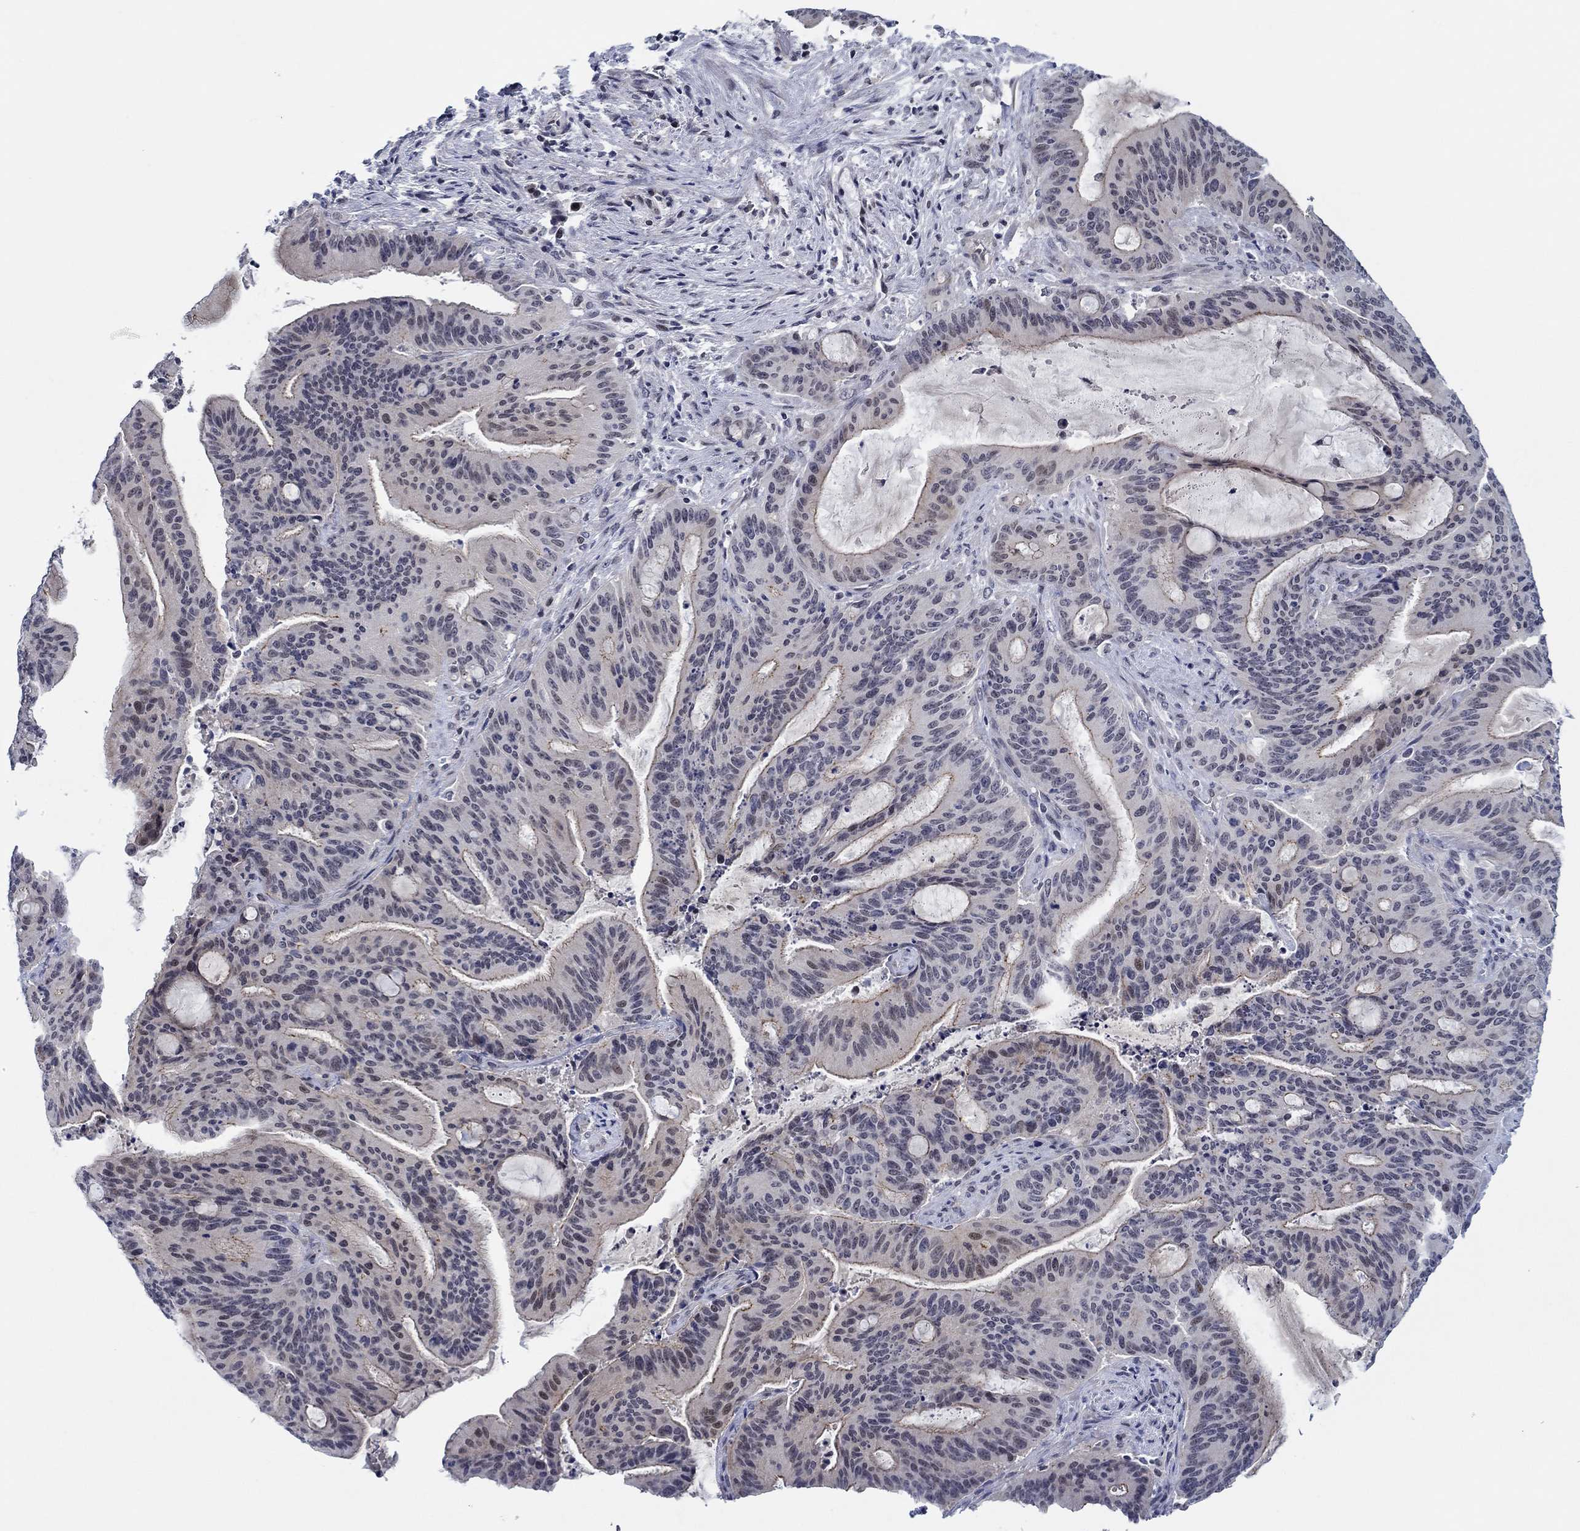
{"staining": {"intensity": "weak", "quantity": "<25%", "location": "cytoplasmic/membranous"}, "tissue": "liver cancer", "cell_type": "Tumor cells", "image_type": "cancer", "snomed": [{"axis": "morphology", "description": "Cholangiocarcinoma"}, {"axis": "topography", "description": "Liver"}], "caption": "There is no significant staining in tumor cells of liver cancer. (DAB (3,3'-diaminobenzidine) immunohistochemistry, high magnification).", "gene": "SLC34A1", "patient": {"sex": "female", "age": 73}}